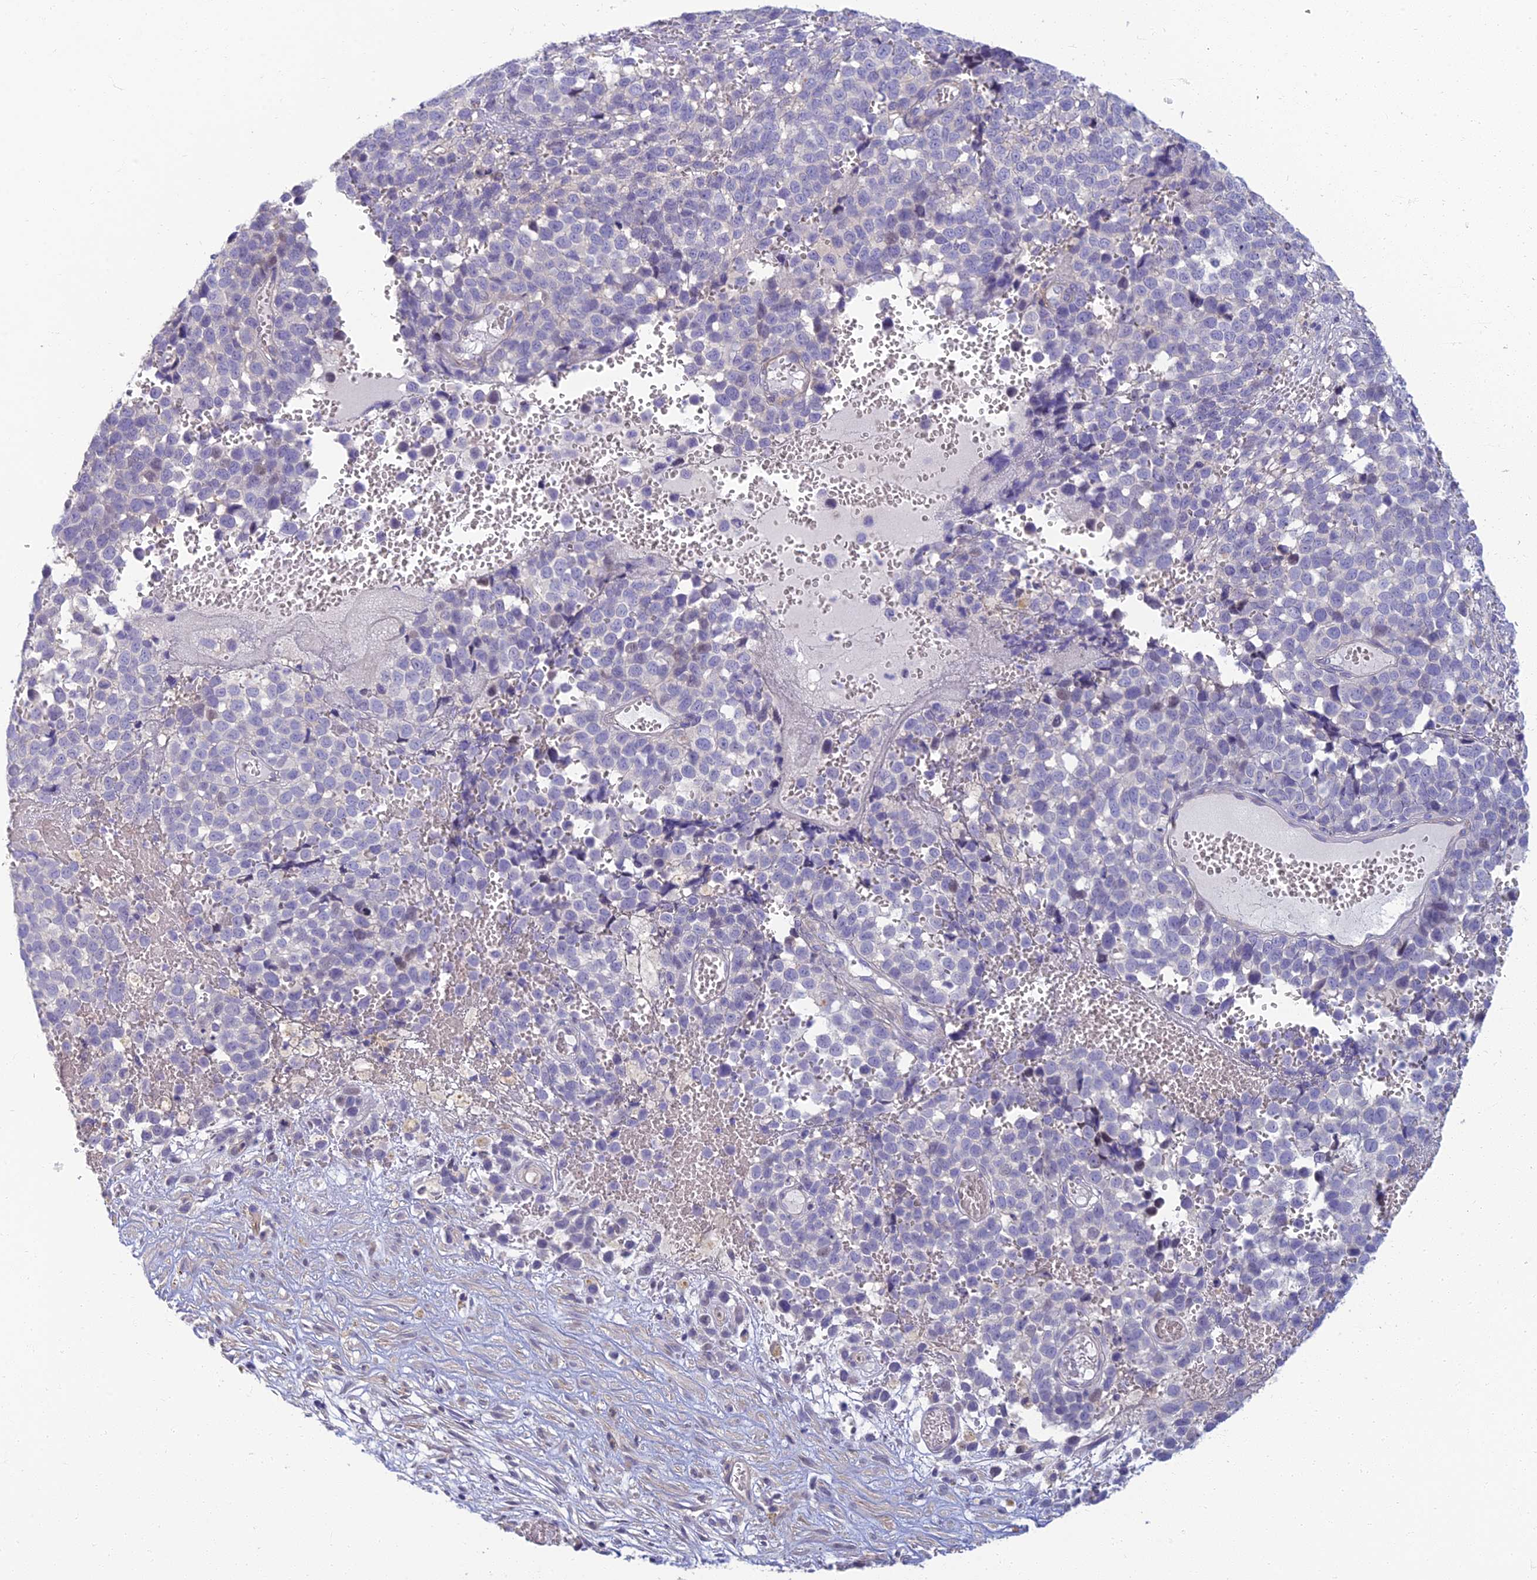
{"staining": {"intensity": "negative", "quantity": "none", "location": "none"}, "tissue": "melanoma", "cell_type": "Tumor cells", "image_type": "cancer", "snomed": [{"axis": "morphology", "description": "Malignant melanoma, NOS"}, {"axis": "topography", "description": "Nose, NOS"}], "caption": "Photomicrograph shows no protein expression in tumor cells of malignant melanoma tissue.", "gene": "NEURL1", "patient": {"sex": "female", "age": 48}}